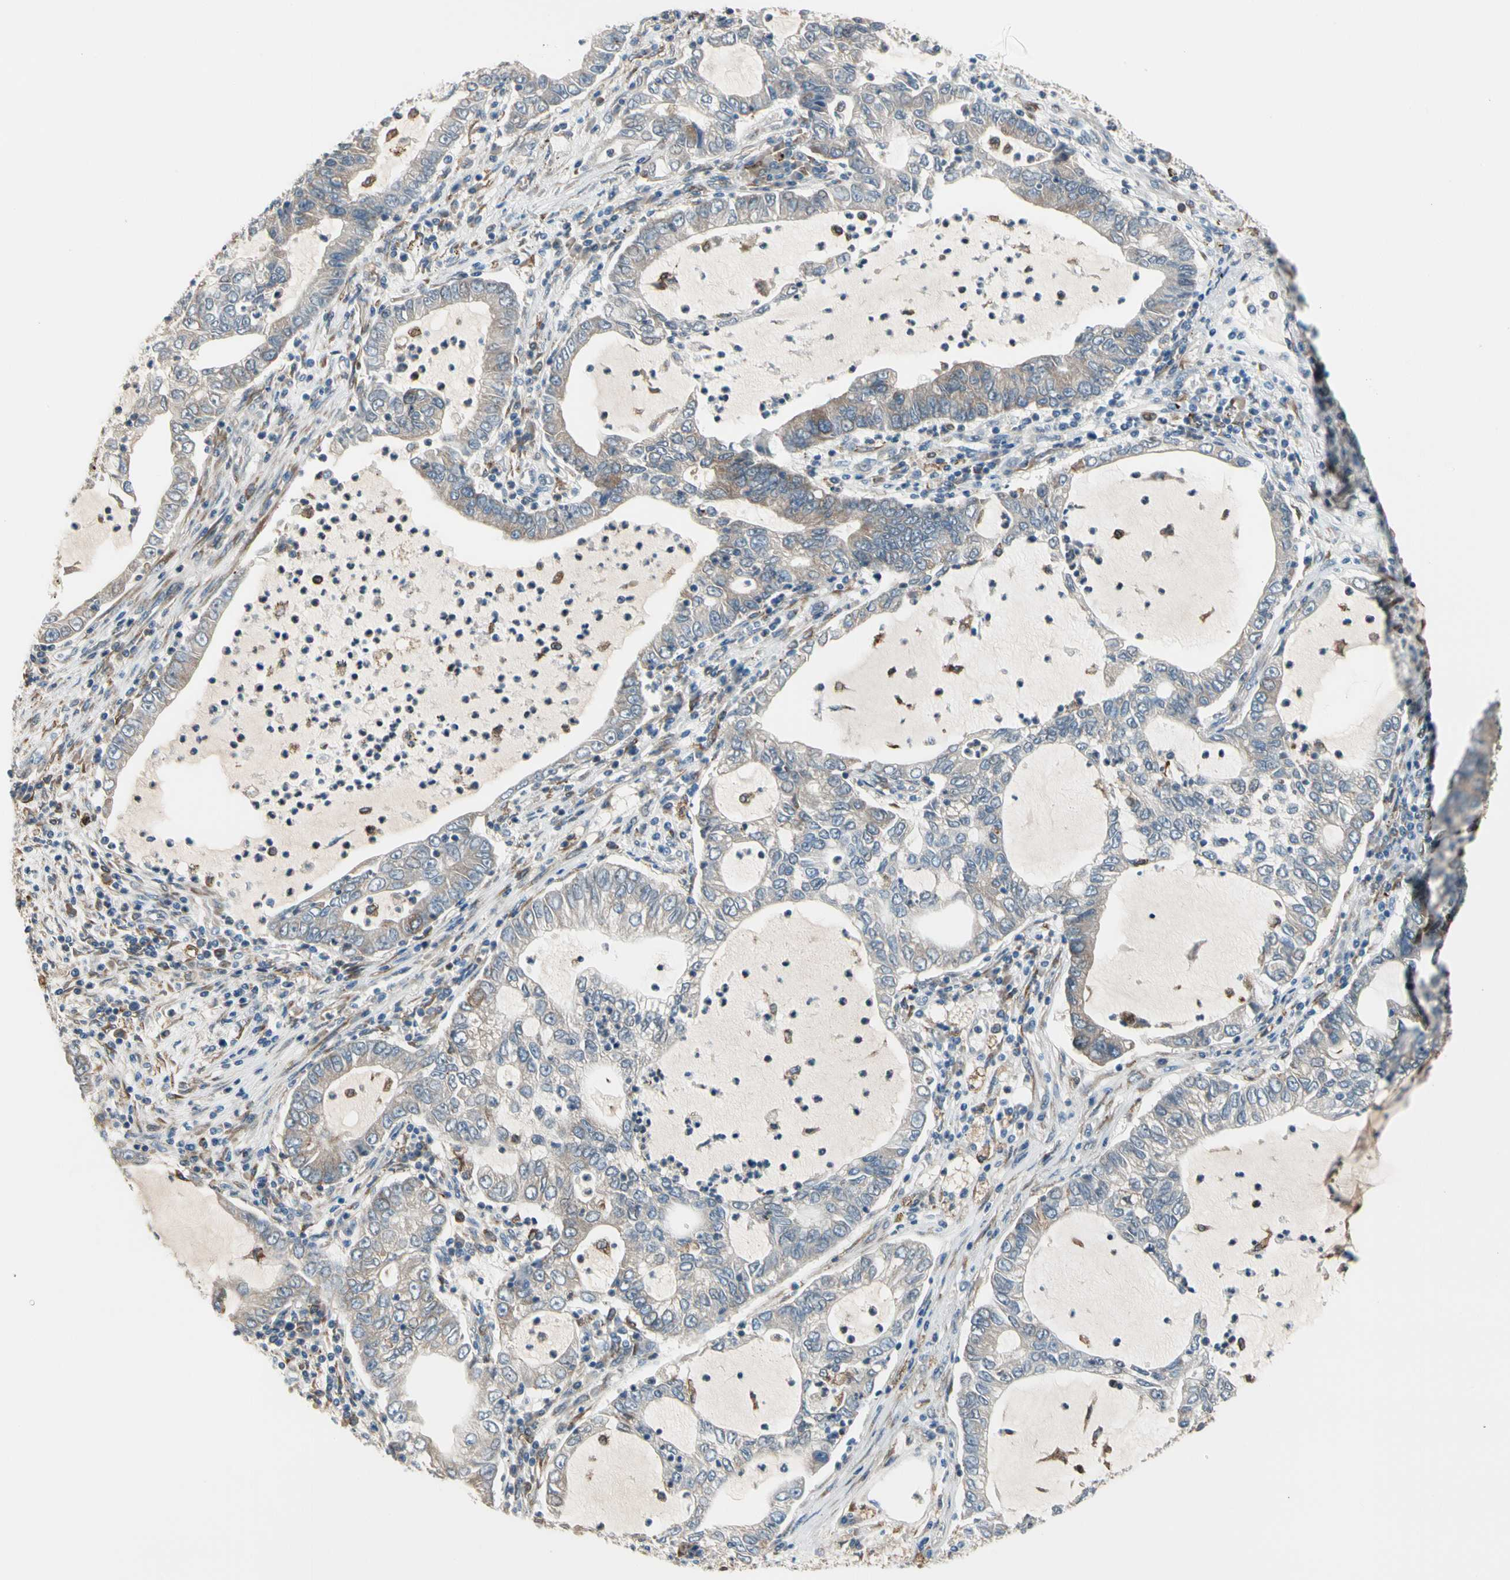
{"staining": {"intensity": "weak", "quantity": "25%-75%", "location": "cytoplasmic/membranous"}, "tissue": "lung cancer", "cell_type": "Tumor cells", "image_type": "cancer", "snomed": [{"axis": "morphology", "description": "Adenocarcinoma, NOS"}, {"axis": "topography", "description": "Lung"}], "caption": "High-magnification brightfield microscopy of lung cancer (adenocarcinoma) stained with DAB (brown) and counterstained with hematoxylin (blue). tumor cells exhibit weak cytoplasmic/membranous staining is appreciated in approximately25%-75% of cells.", "gene": "LRPAP1", "patient": {"sex": "female", "age": 51}}